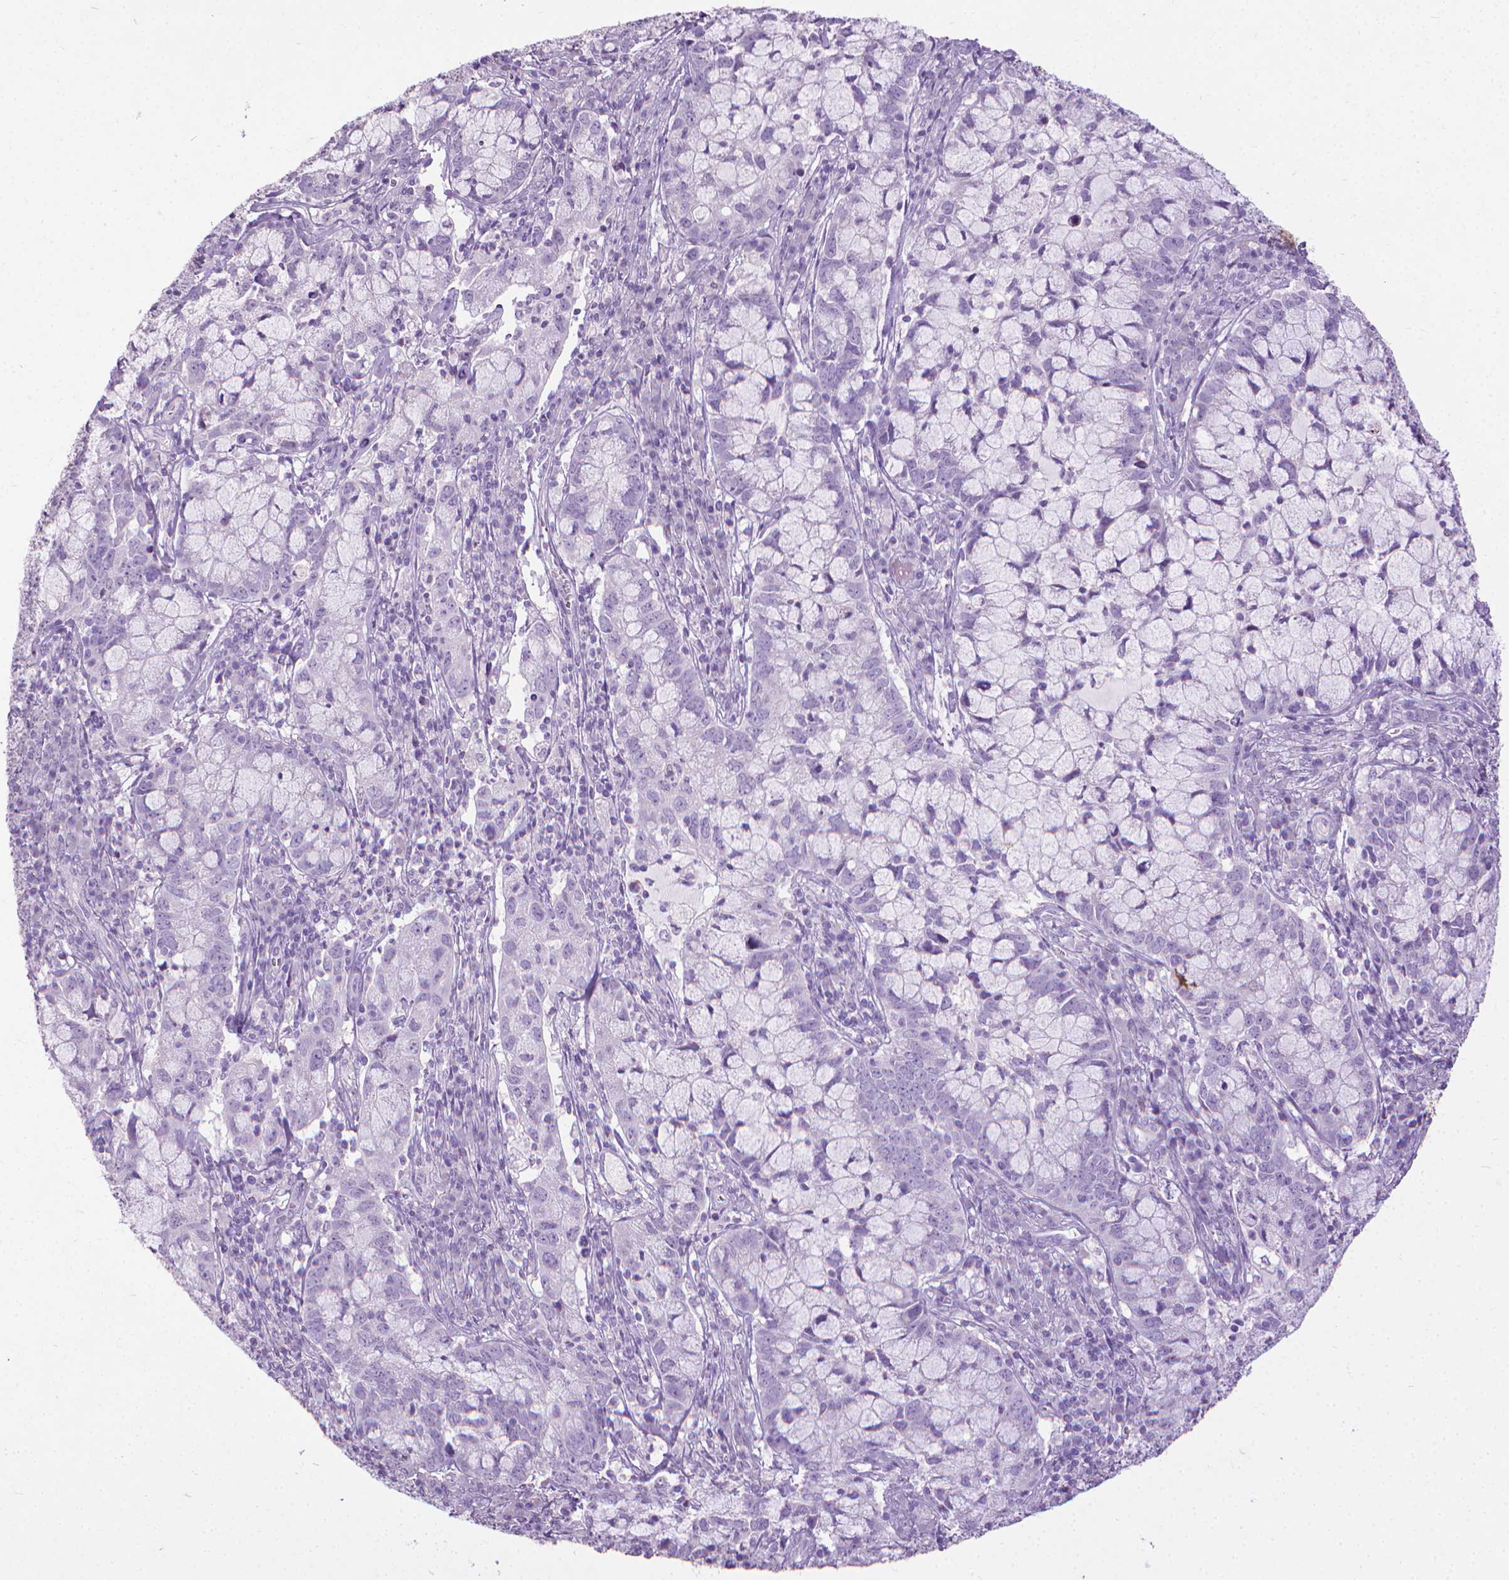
{"staining": {"intensity": "negative", "quantity": "none", "location": "none"}, "tissue": "cervical cancer", "cell_type": "Tumor cells", "image_type": "cancer", "snomed": [{"axis": "morphology", "description": "Adenocarcinoma, NOS"}, {"axis": "topography", "description": "Cervix"}], "caption": "This is a photomicrograph of immunohistochemistry staining of cervical cancer (adenocarcinoma), which shows no expression in tumor cells.", "gene": "KRT5", "patient": {"sex": "female", "age": 40}}